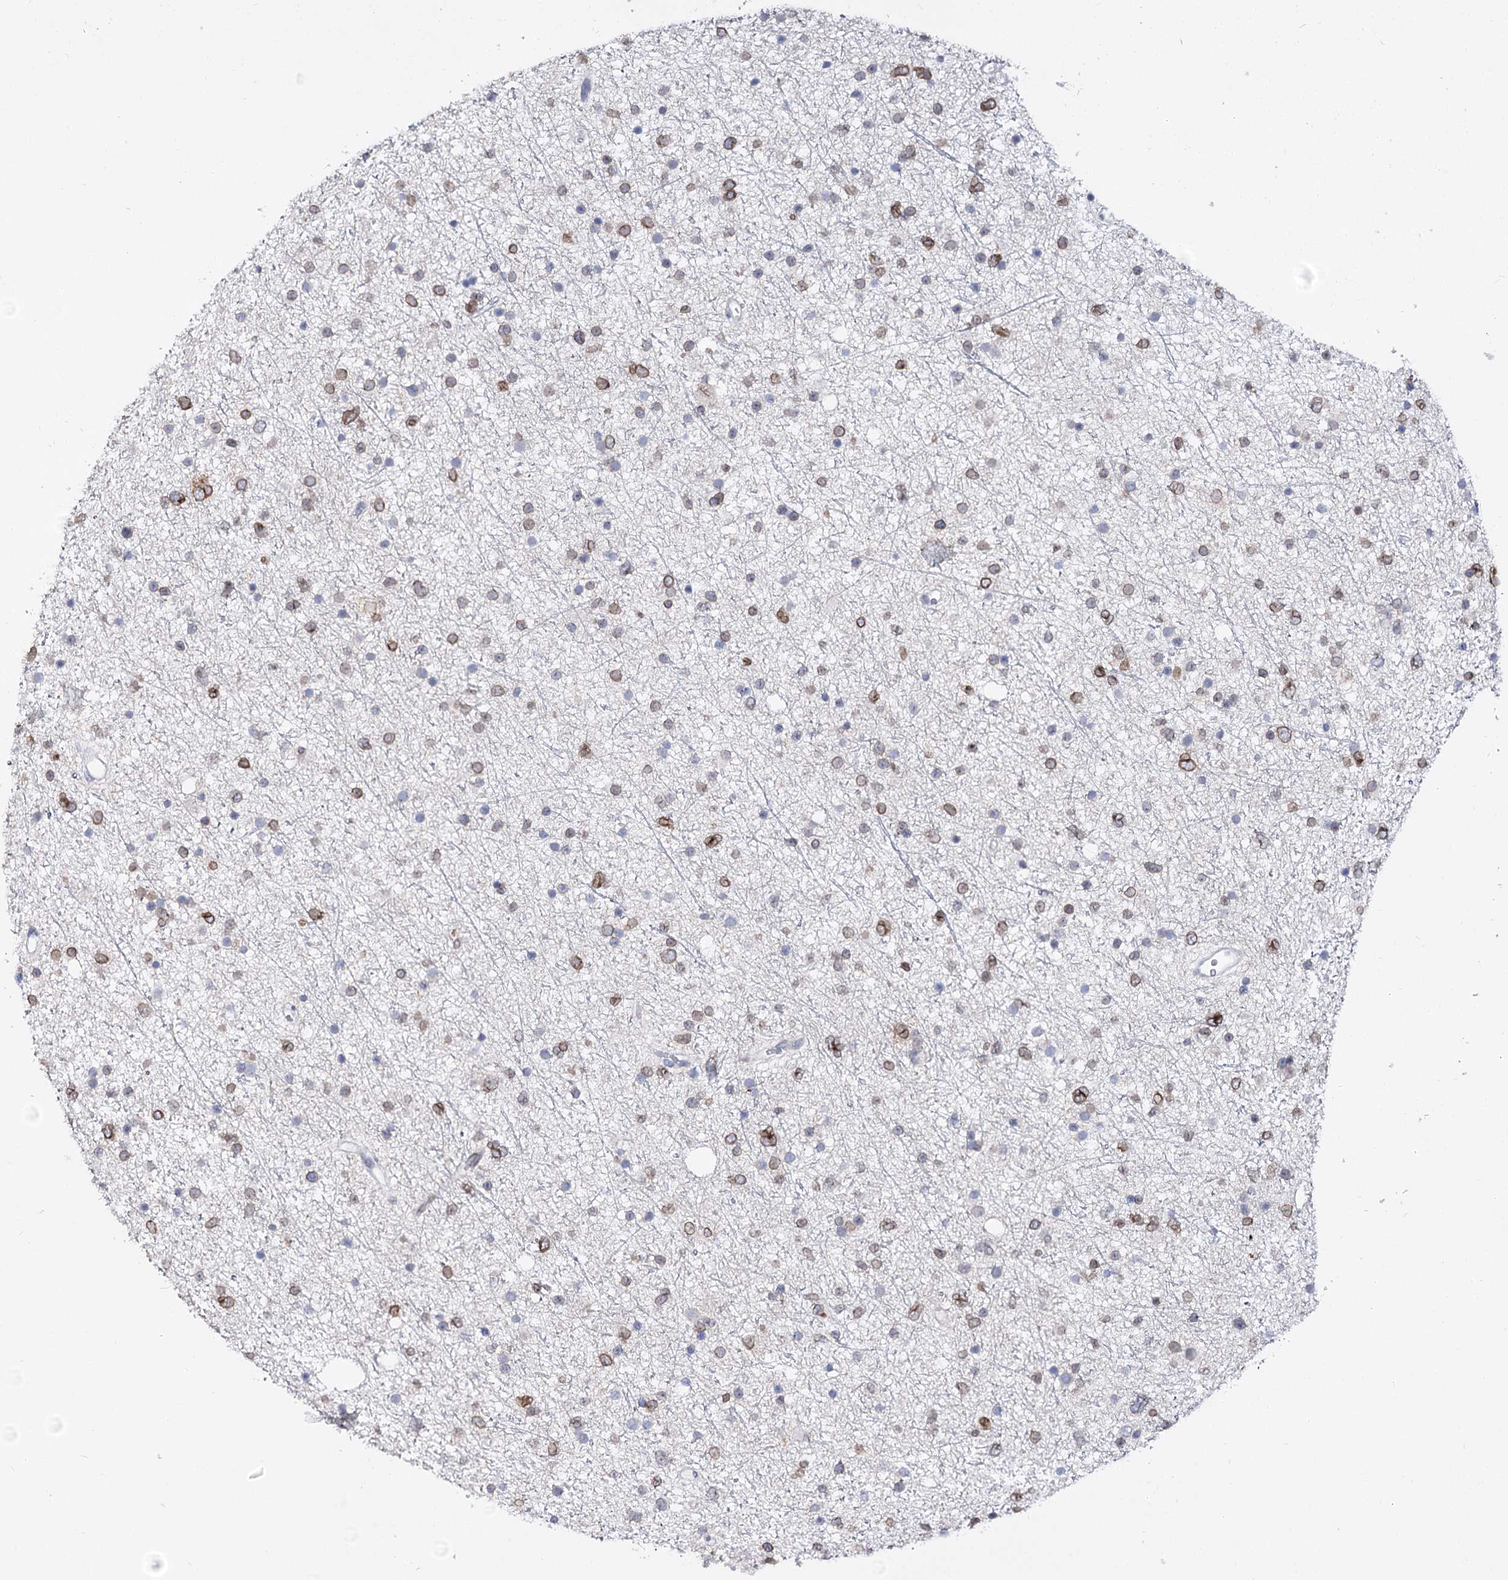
{"staining": {"intensity": "moderate", "quantity": "25%-75%", "location": "cytoplasmic/membranous,nuclear"}, "tissue": "glioma", "cell_type": "Tumor cells", "image_type": "cancer", "snomed": [{"axis": "morphology", "description": "Glioma, malignant, Low grade"}, {"axis": "topography", "description": "Cerebral cortex"}], "caption": "About 25%-75% of tumor cells in low-grade glioma (malignant) display moderate cytoplasmic/membranous and nuclear protein expression as visualized by brown immunohistochemical staining.", "gene": "TMEM201", "patient": {"sex": "female", "age": 39}}